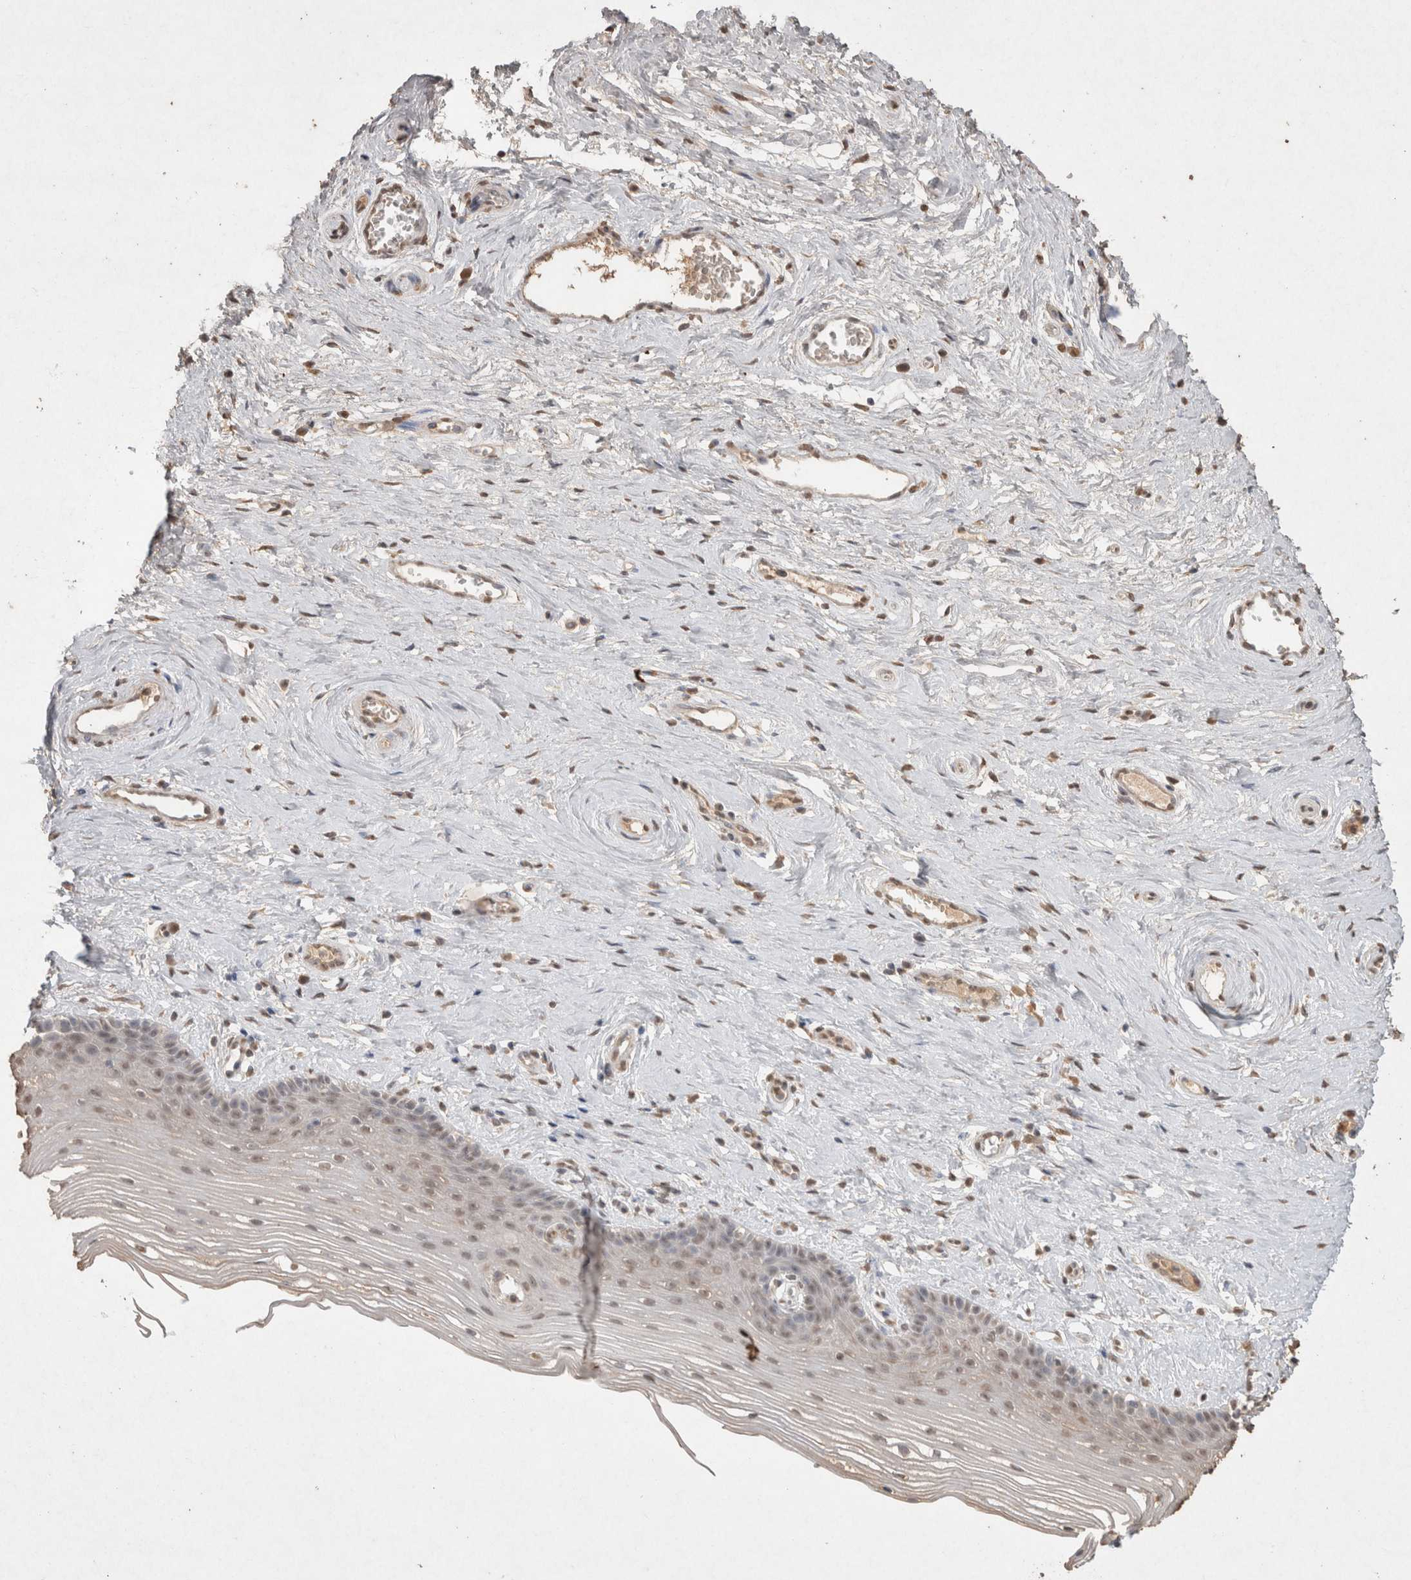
{"staining": {"intensity": "weak", "quantity": "25%-75%", "location": "nuclear"}, "tissue": "vagina", "cell_type": "Squamous epithelial cells", "image_type": "normal", "snomed": [{"axis": "morphology", "description": "Normal tissue, NOS"}, {"axis": "topography", "description": "Vagina"}], "caption": "Approximately 25%-75% of squamous epithelial cells in unremarkable human vagina demonstrate weak nuclear protein expression as visualized by brown immunohistochemical staining.", "gene": "MLX", "patient": {"sex": "female", "age": 46}}